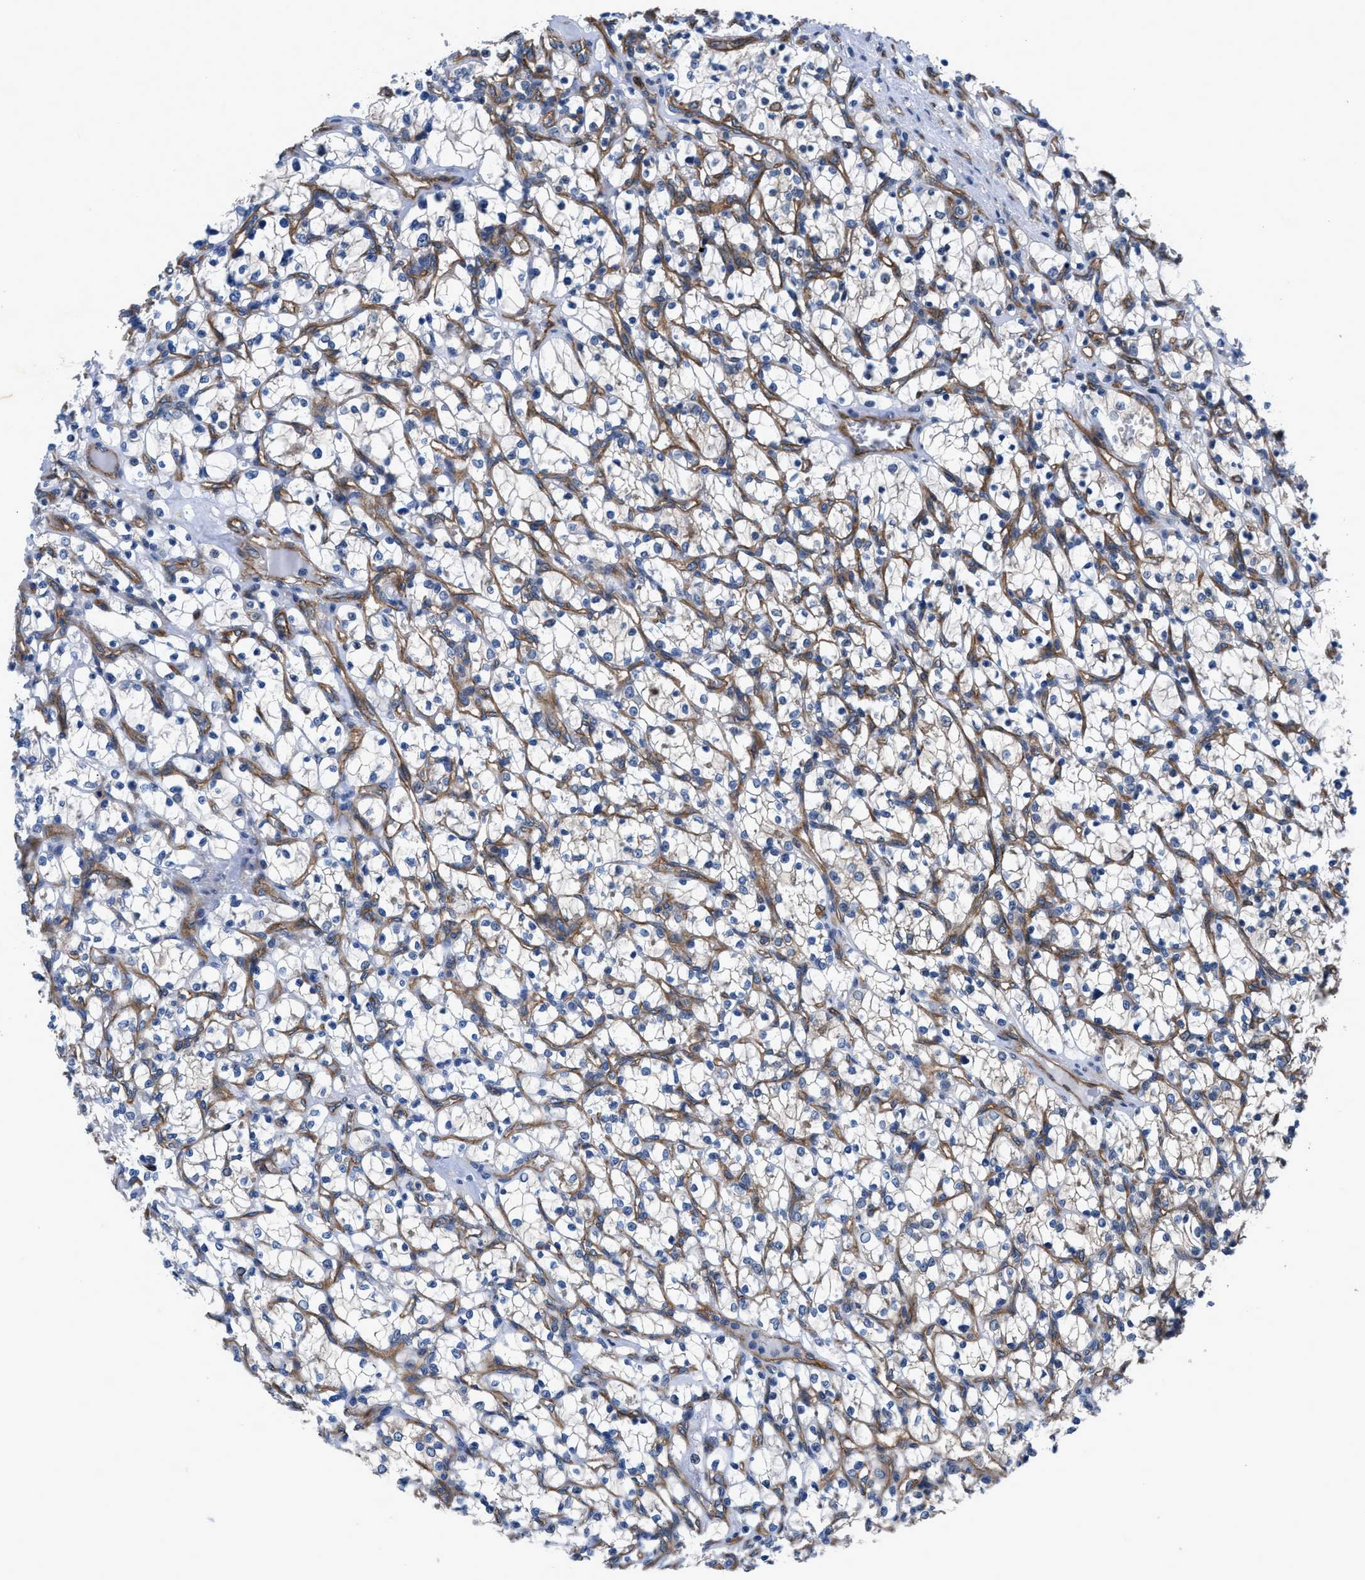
{"staining": {"intensity": "weak", "quantity": "<25%", "location": "cytoplasmic/membranous"}, "tissue": "renal cancer", "cell_type": "Tumor cells", "image_type": "cancer", "snomed": [{"axis": "morphology", "description": "Adenocarcinoma, NOS"}, {"axis": "topography", "description": "Kidney"}], "caption": "Immunohistochemistry micrograph of neoplastic tissue: human renal adenocarcinoma stained with DAB (3,3'-diaminobenzidine) reveals no significant protein positivity in tumor cells. (Stains: DAB immunohistochemistry (IHC) with hematoxylin counter stain, Microscopy: brightfield microscopy at high magnification).", "gene": "TRIP4", "patient": {"sex": "female", "age": 69}}